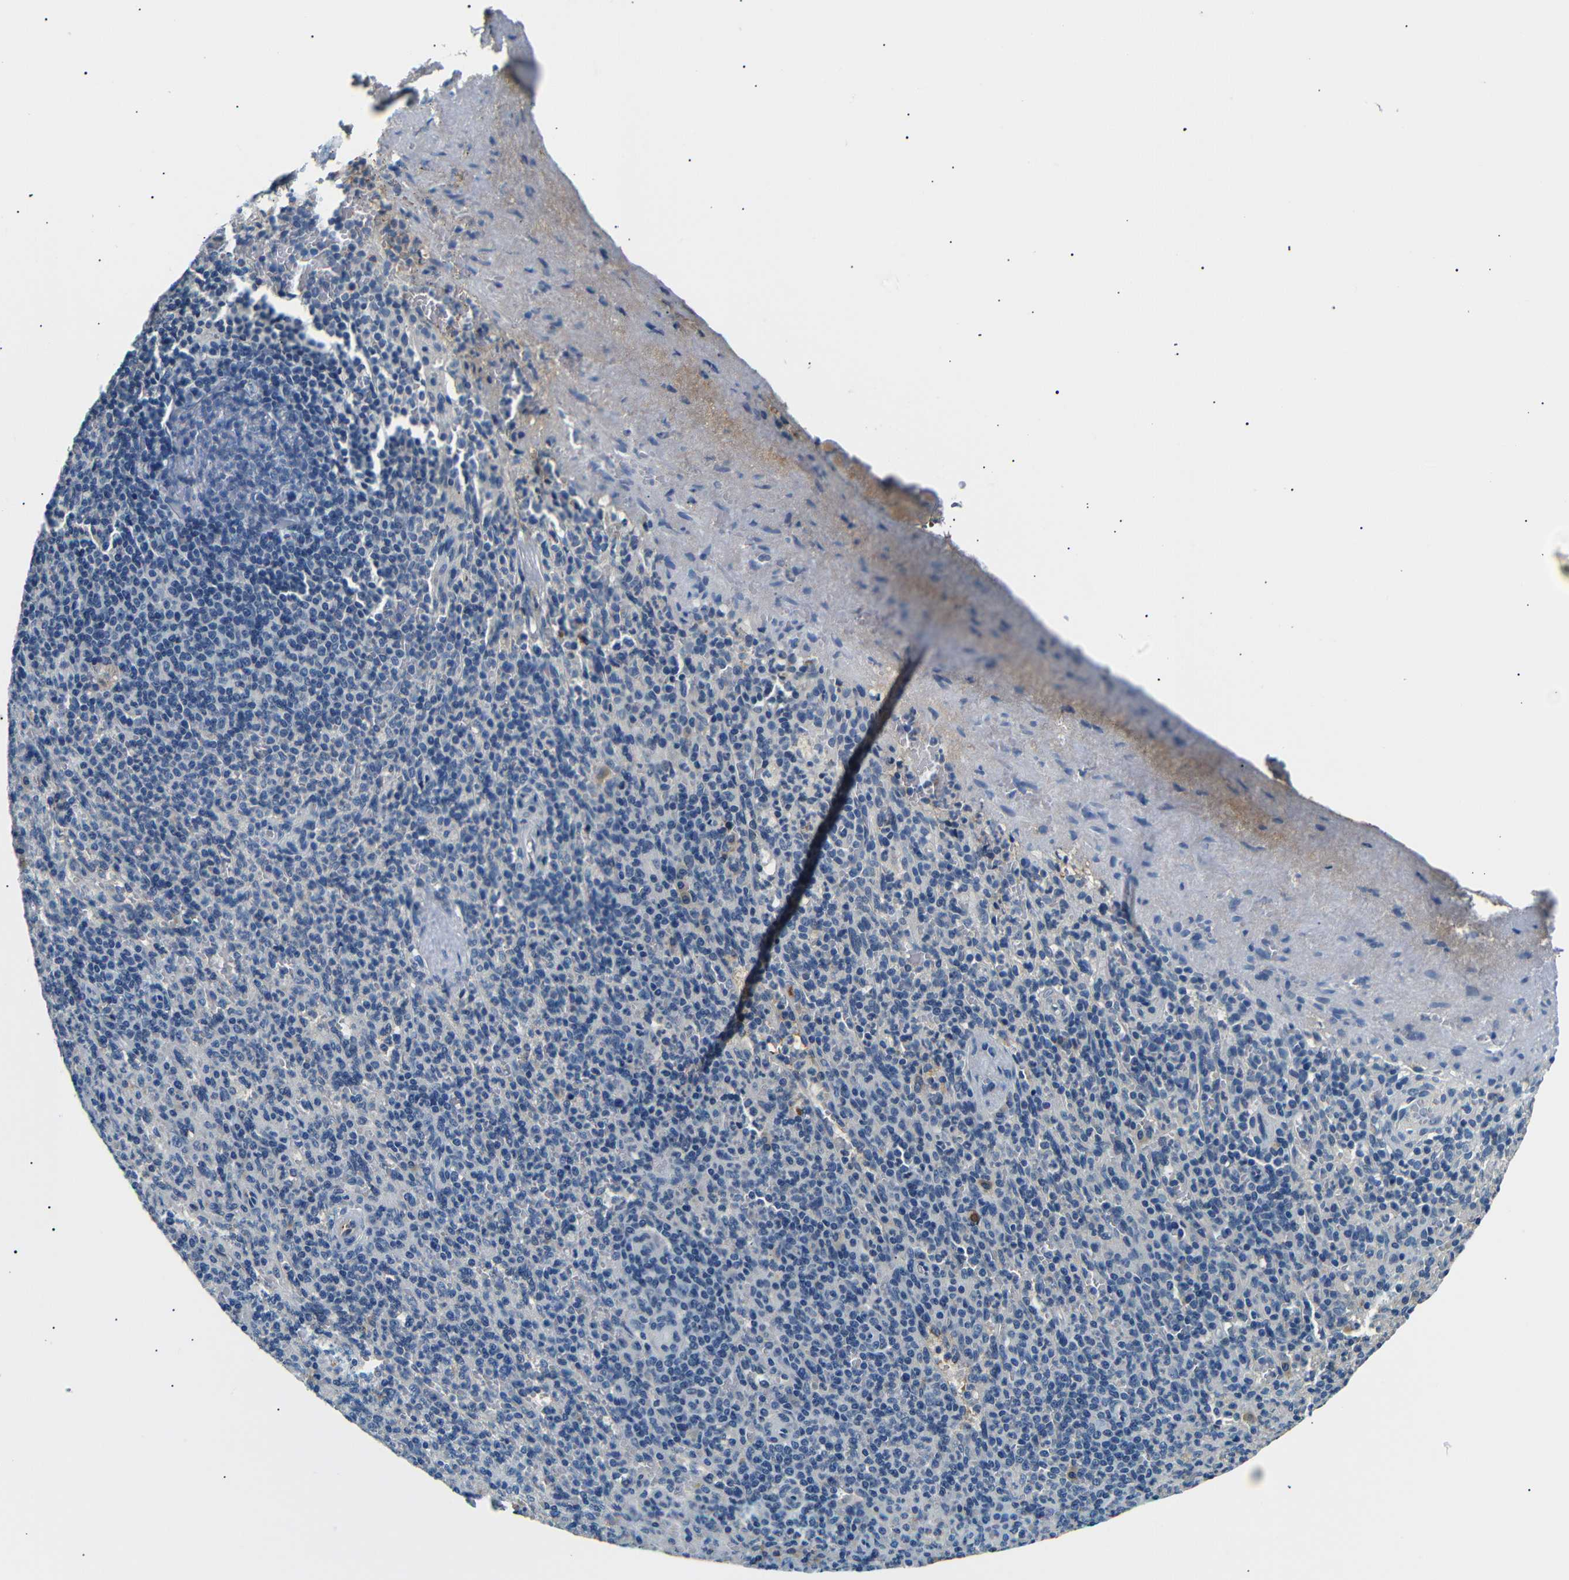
{"staining": {"intensity": "negative", "quantity": "none", "location": "none"}, "tissue": "spleen", "cell_type": "Cells in red pulp", "image_type": "normal", "snomed": [{"axis": "morphology", "description": "Normal tissue, NOS"}, {"axis": "topography", "description": "Spleen"}], "caption": "This is a histopathology image of immunohistochemistry (IHC) staining of benign spleen, which shows no positivity in cells in red pulp.", "gene": "LHCGR", "patient": {"sex": "female", "age": 74}}